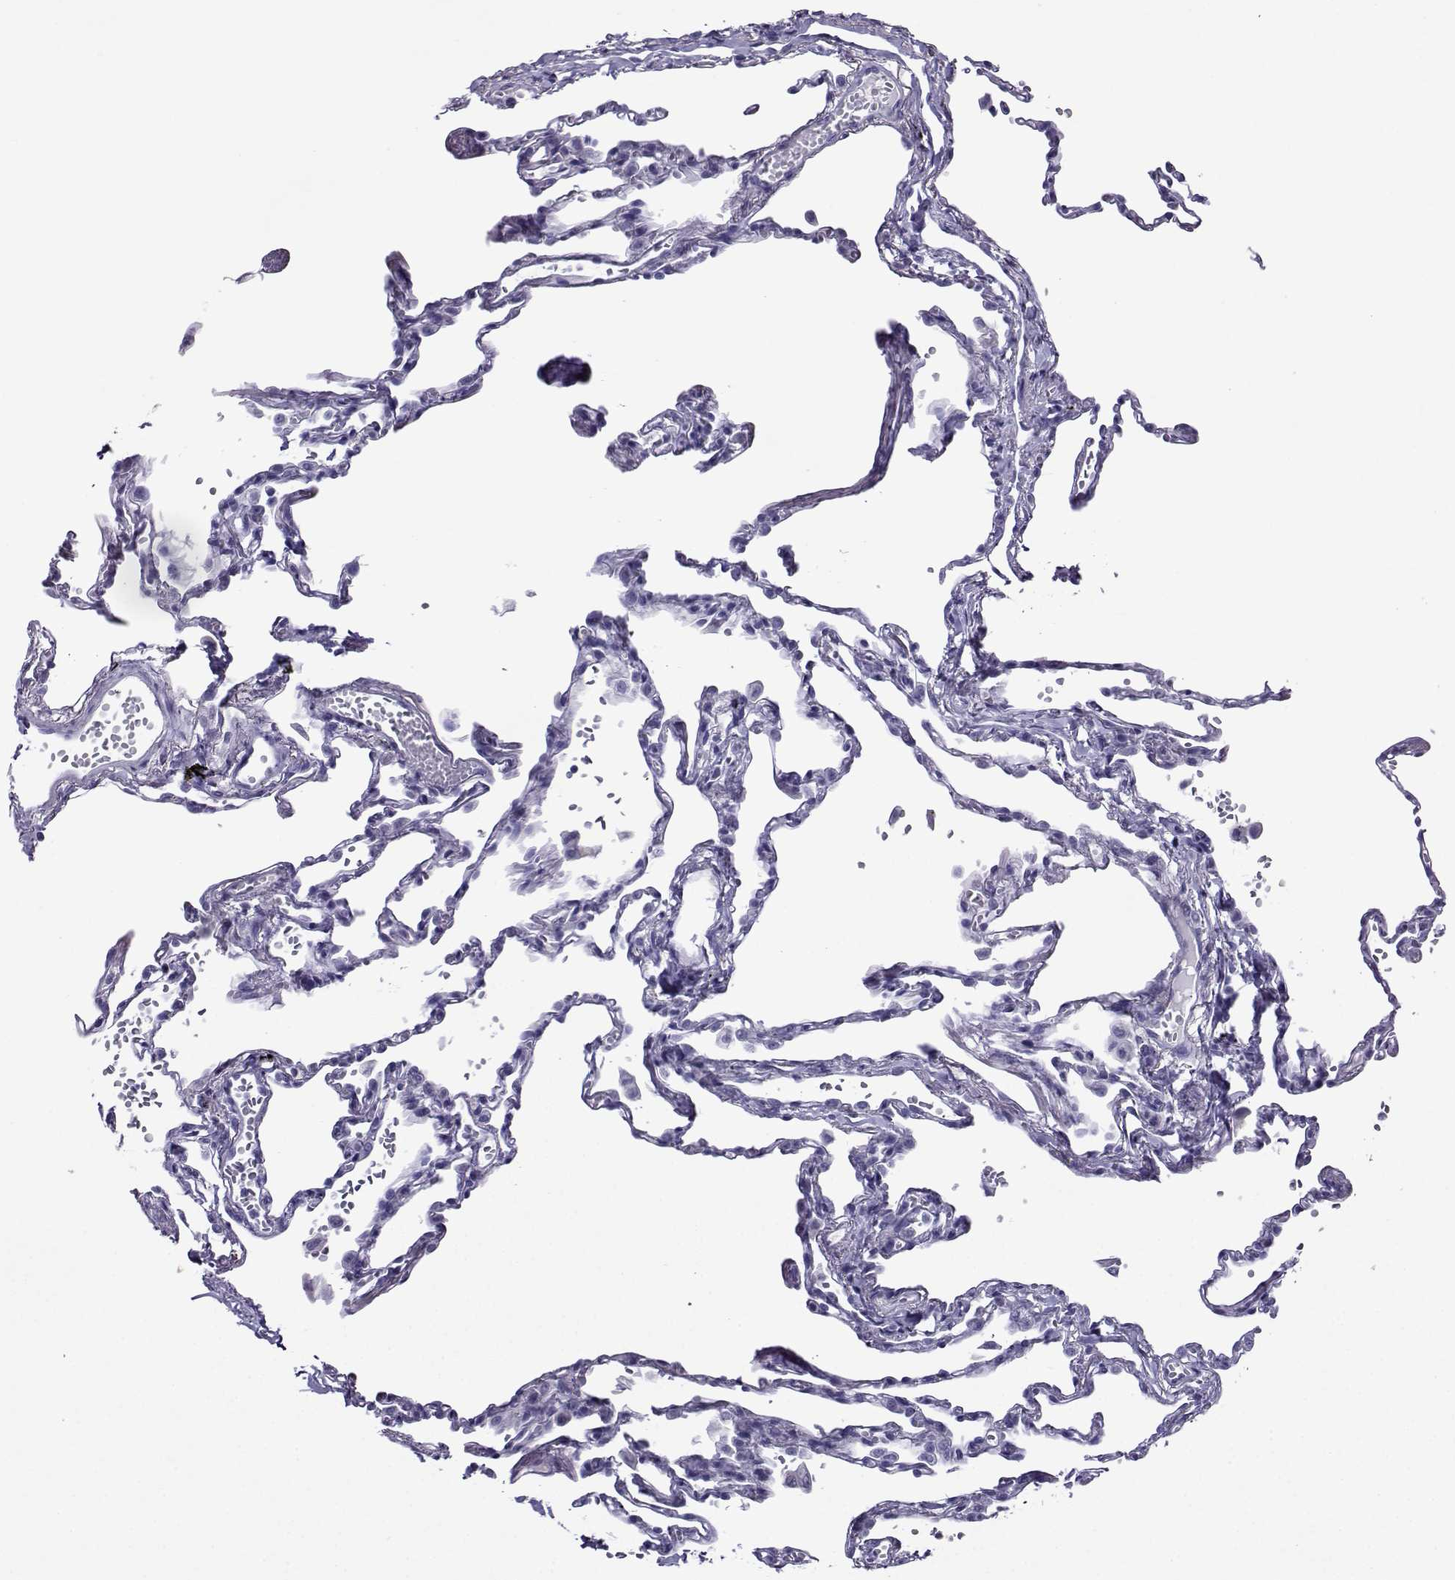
{"staining": {"intensity": "negative", "quantity": "none", "location": "none"}, "tissue": "lung", "cell_type": "Alveolar cells", "image_type": "normal", "snomed": [{"axis": "morphology", "description": "Normal tissue, NOS"}, {"axis": "topography", "description": "Lung"}], "caption": "The histopathology image demonstrates no significant expression in alveolar cells of lung.", "gene": "CRYBB1", "patient": {"sex": "male", "age": 78}}